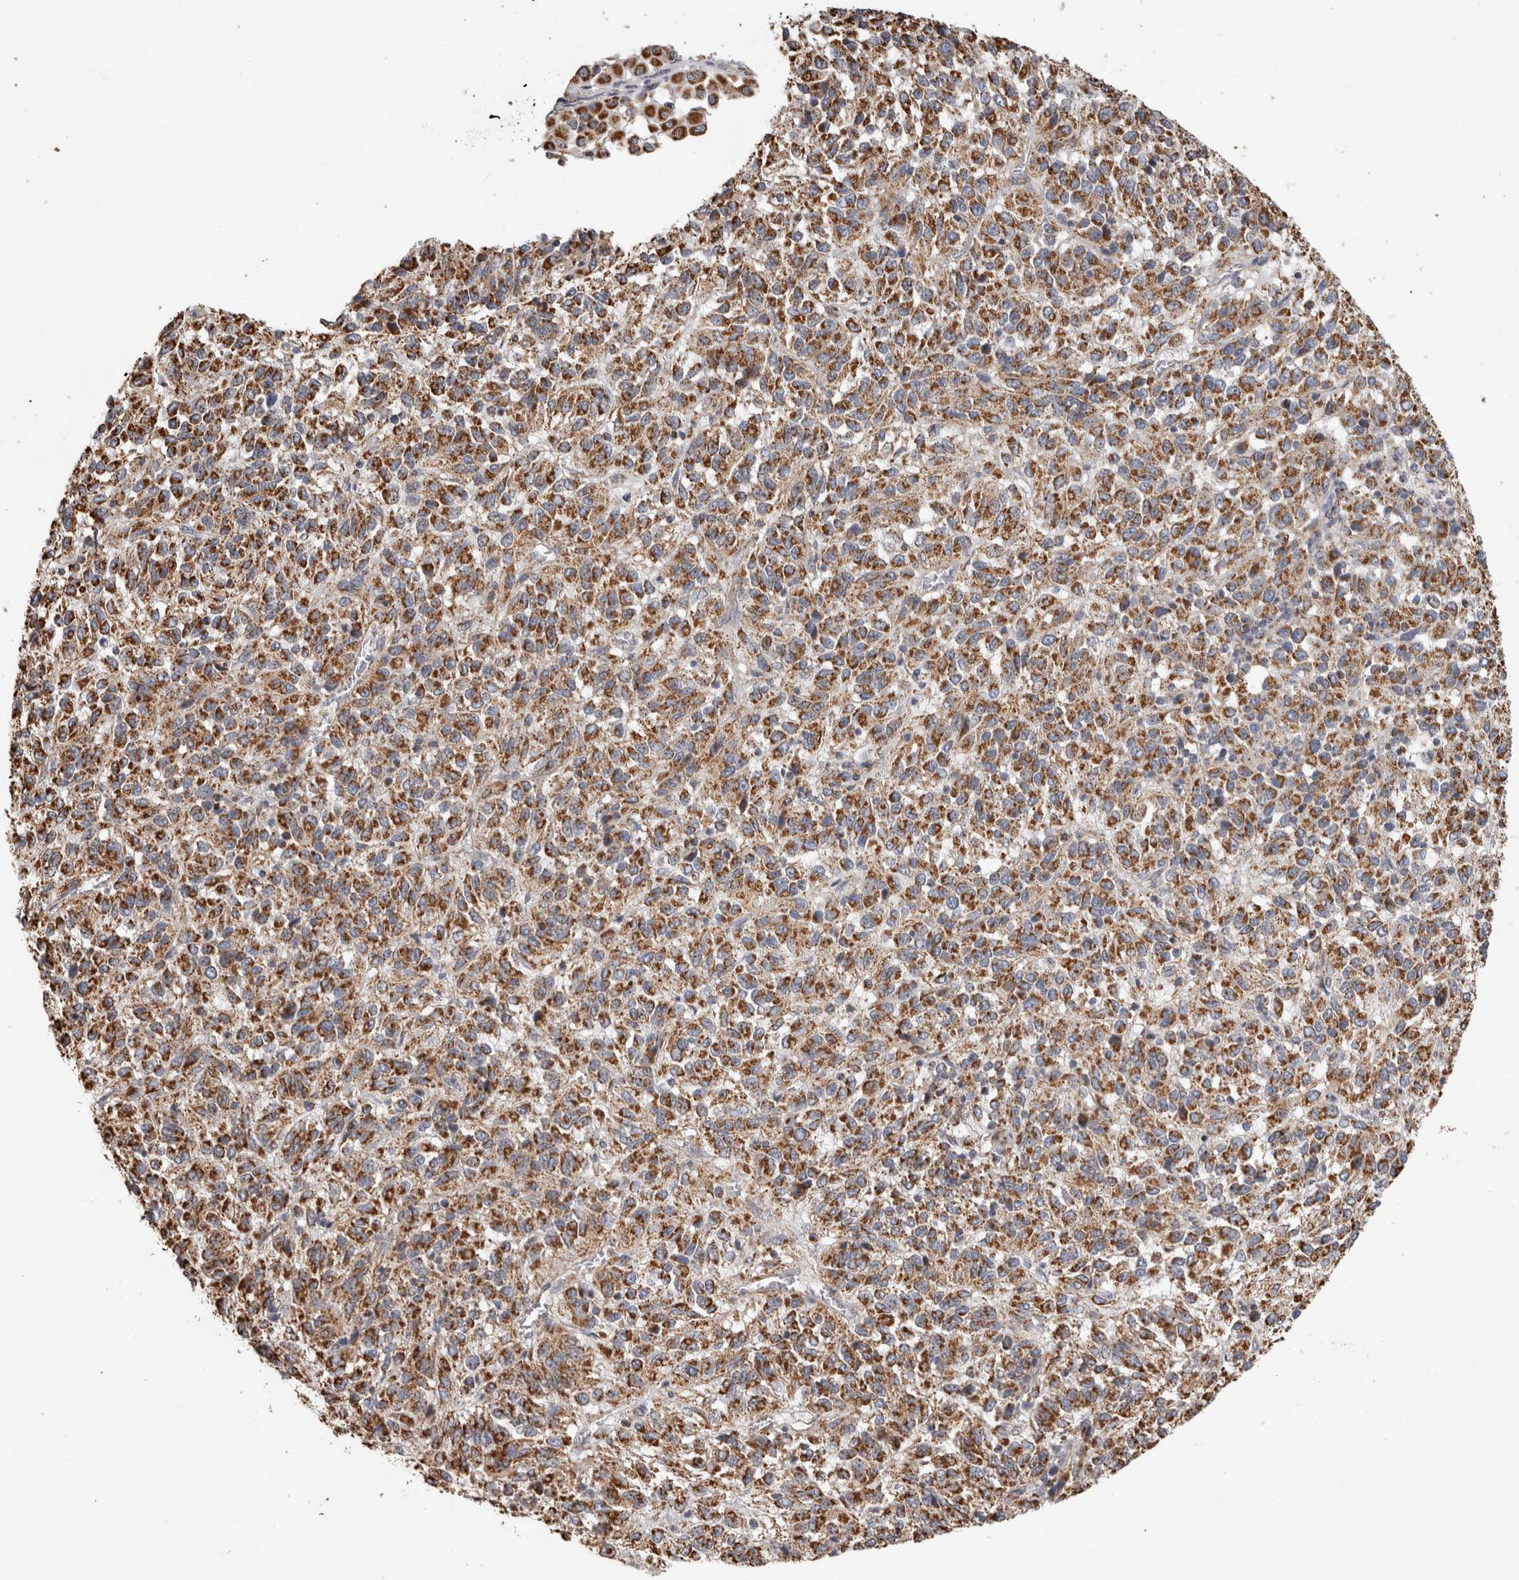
{"staining": {"intensity": "moderate", "quantity": ">75%", "location": "cytoplasmic/membranous"}, "tissue": "melanoma", "cell_type": "Tumor cells", "image_type": "cancer", "snomed": [{"axis": "morphology", "description": "Malignant melanoma, Metastatic site"}, {"axis": "topography", "description": "Lung"}], "caption": "High-power microscopy captured an IHC image of malignant melanoma (metastatic site), revealing moderate cytoplasmic/membranous staining in approximately >75% of tumor cells. (Brightfield microscopy of DAB IHC at high magnification).", "gene": "ST8SIA1", "patient": {"sex": "male", "age": 64}}